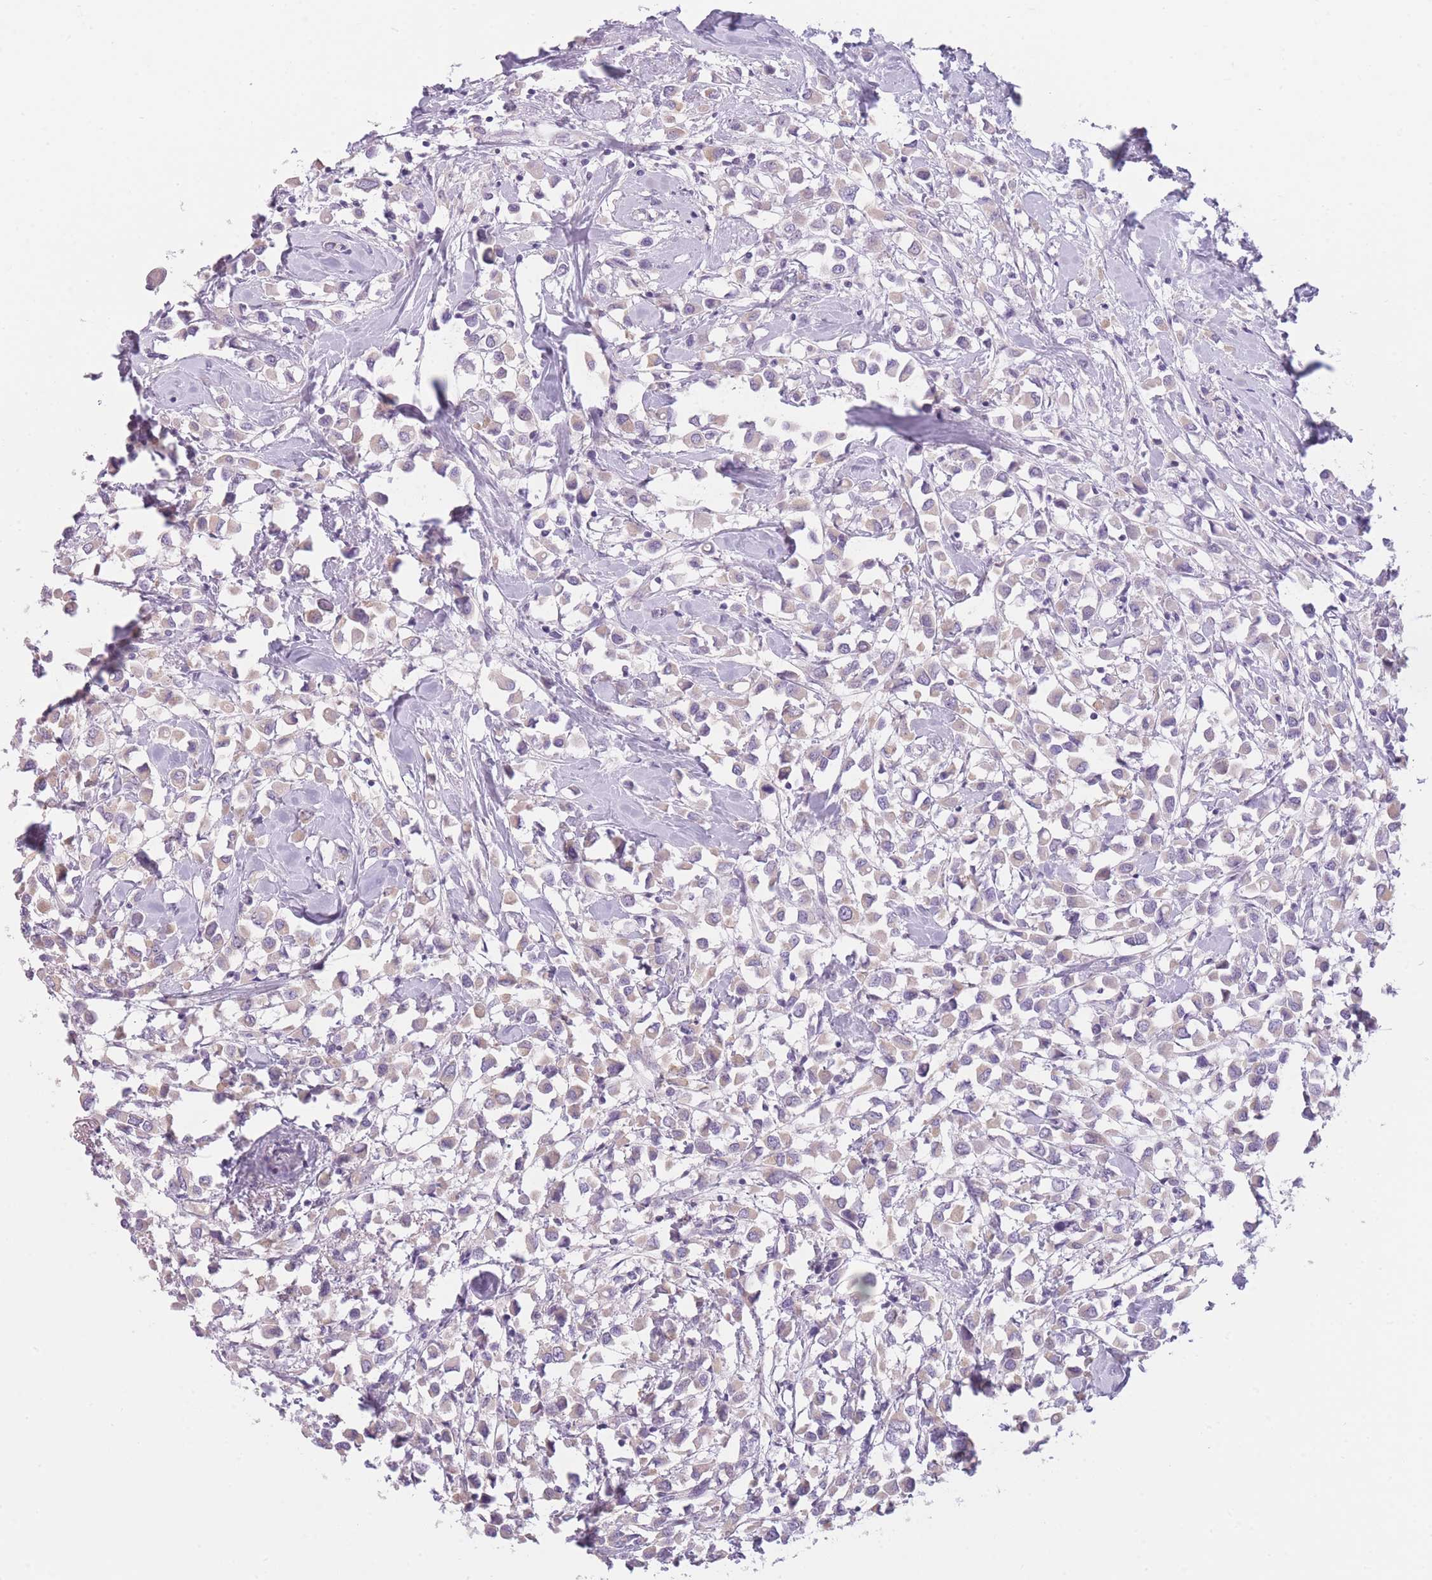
{"staining": {"intensity": "weak", "quantity": "25%-75%", "location": "cytoplasmic/membranous"}, "tissue": "breast cancer", "cell_type": "Tumor cells", "image_type": "cancer", "snomed": [{"axis": "morphology", "description": "Duct carcinoma"}, {"axis": "topography", "description": "Breast"}], "caption": "Breast cancer tissue demonstrates weak cytoplasmic/membranous expression in about 25%-75% of tumor cells The protein of interest is shown in brown color, while the nuclei are stained blue.", "gene": "TMEM236", "patient": {"sex": "female", "age": 61}}